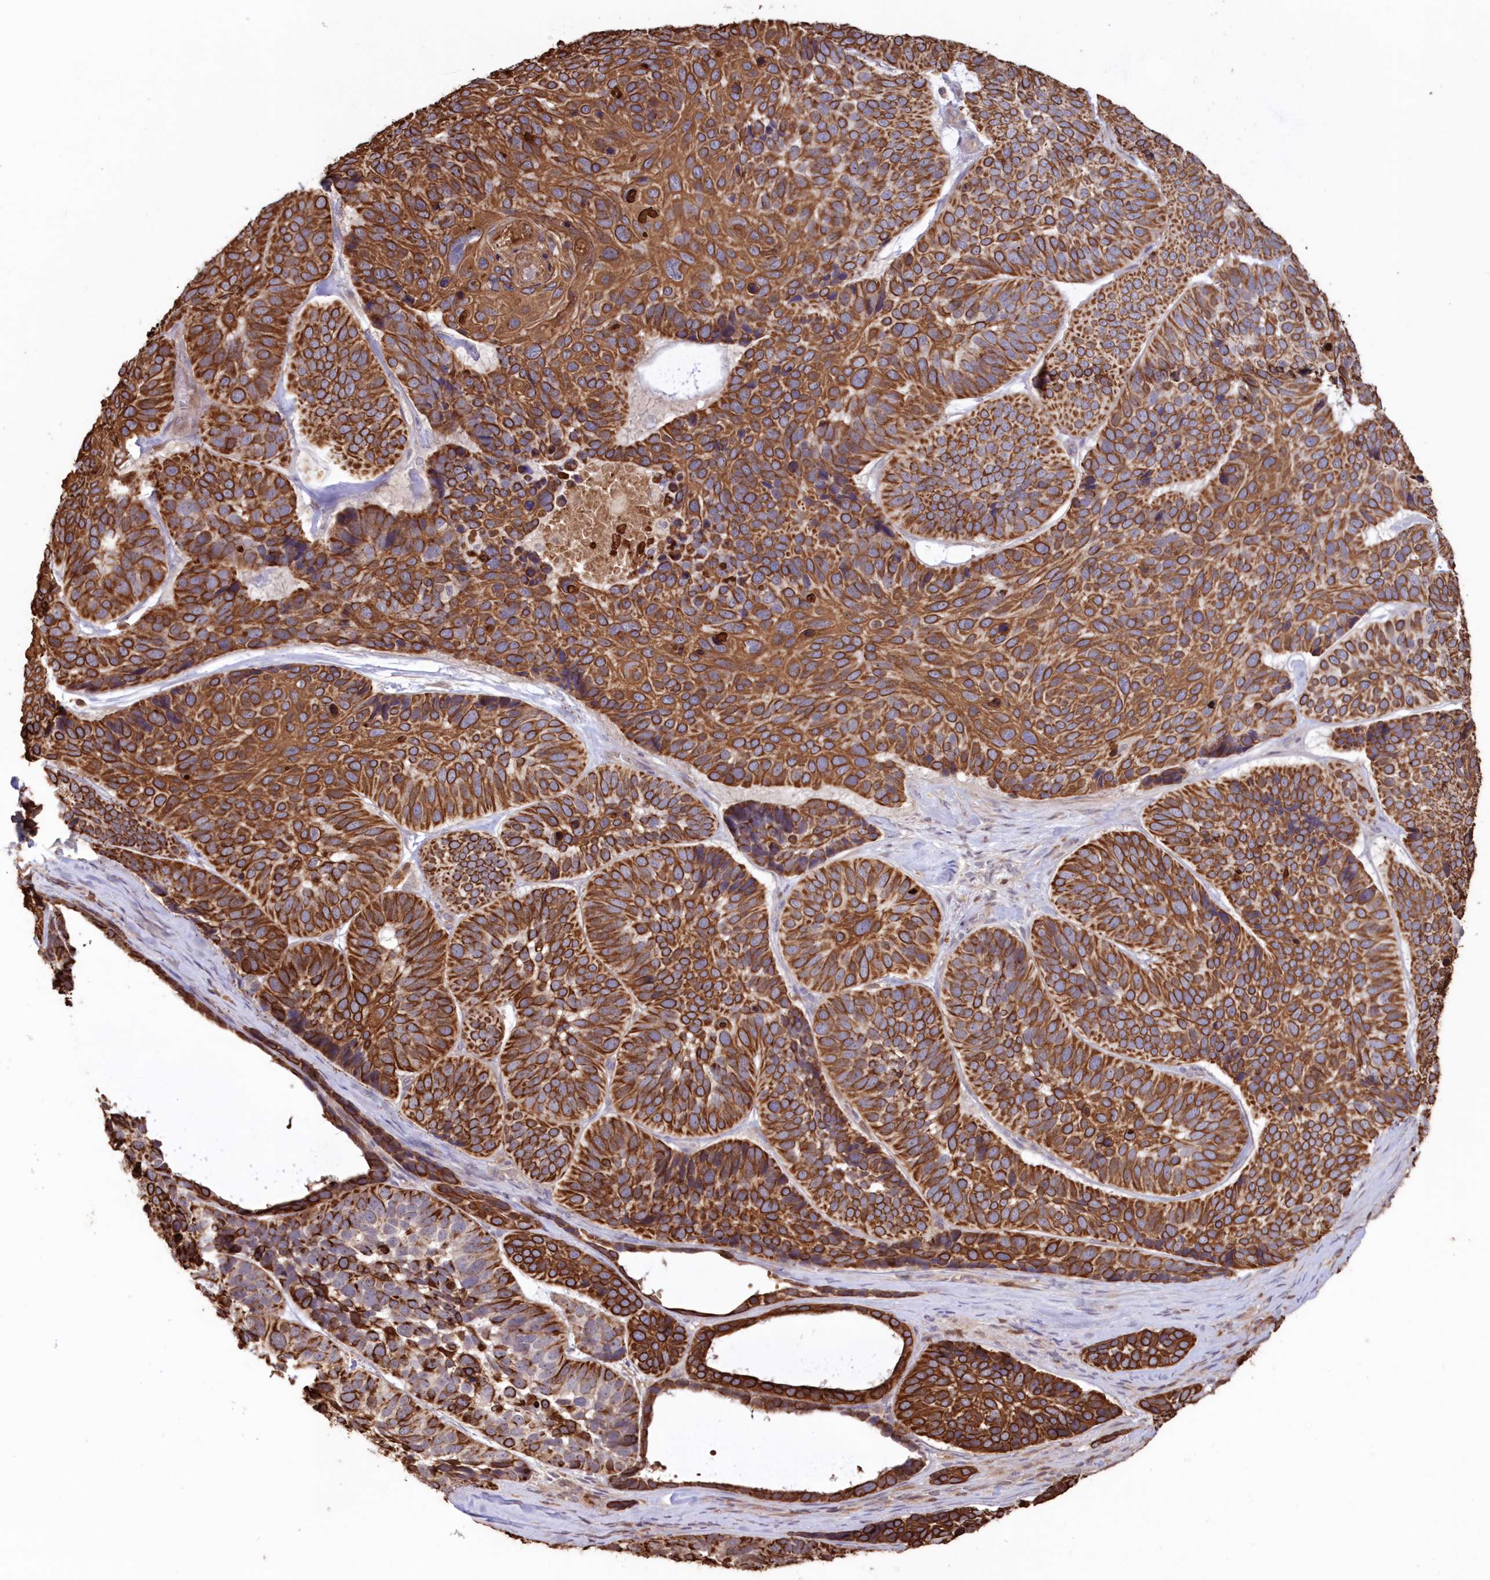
{"staining": {"intensity": "strong", "quantity": ">75%", "location": "cytoplasmic/membranous"}, "tissue": "skin cancer", "cell_type": "Tumor cells", "image_type": "cancer", "snomed": [{"axis": "morphology", "description": "Basal cell carcinoma"}, {"axis": "topography", "description": "Skin"}], "caption": "A high-resolution image shows immunohistochemistry staining of skin cancer (basal cell carcinoma), which reveals strong cytoplasmic/membranous expression in approximately >75% of tumor cells.", "gene": "SNED1", "patient": {"sex": "male", "age": 62}}